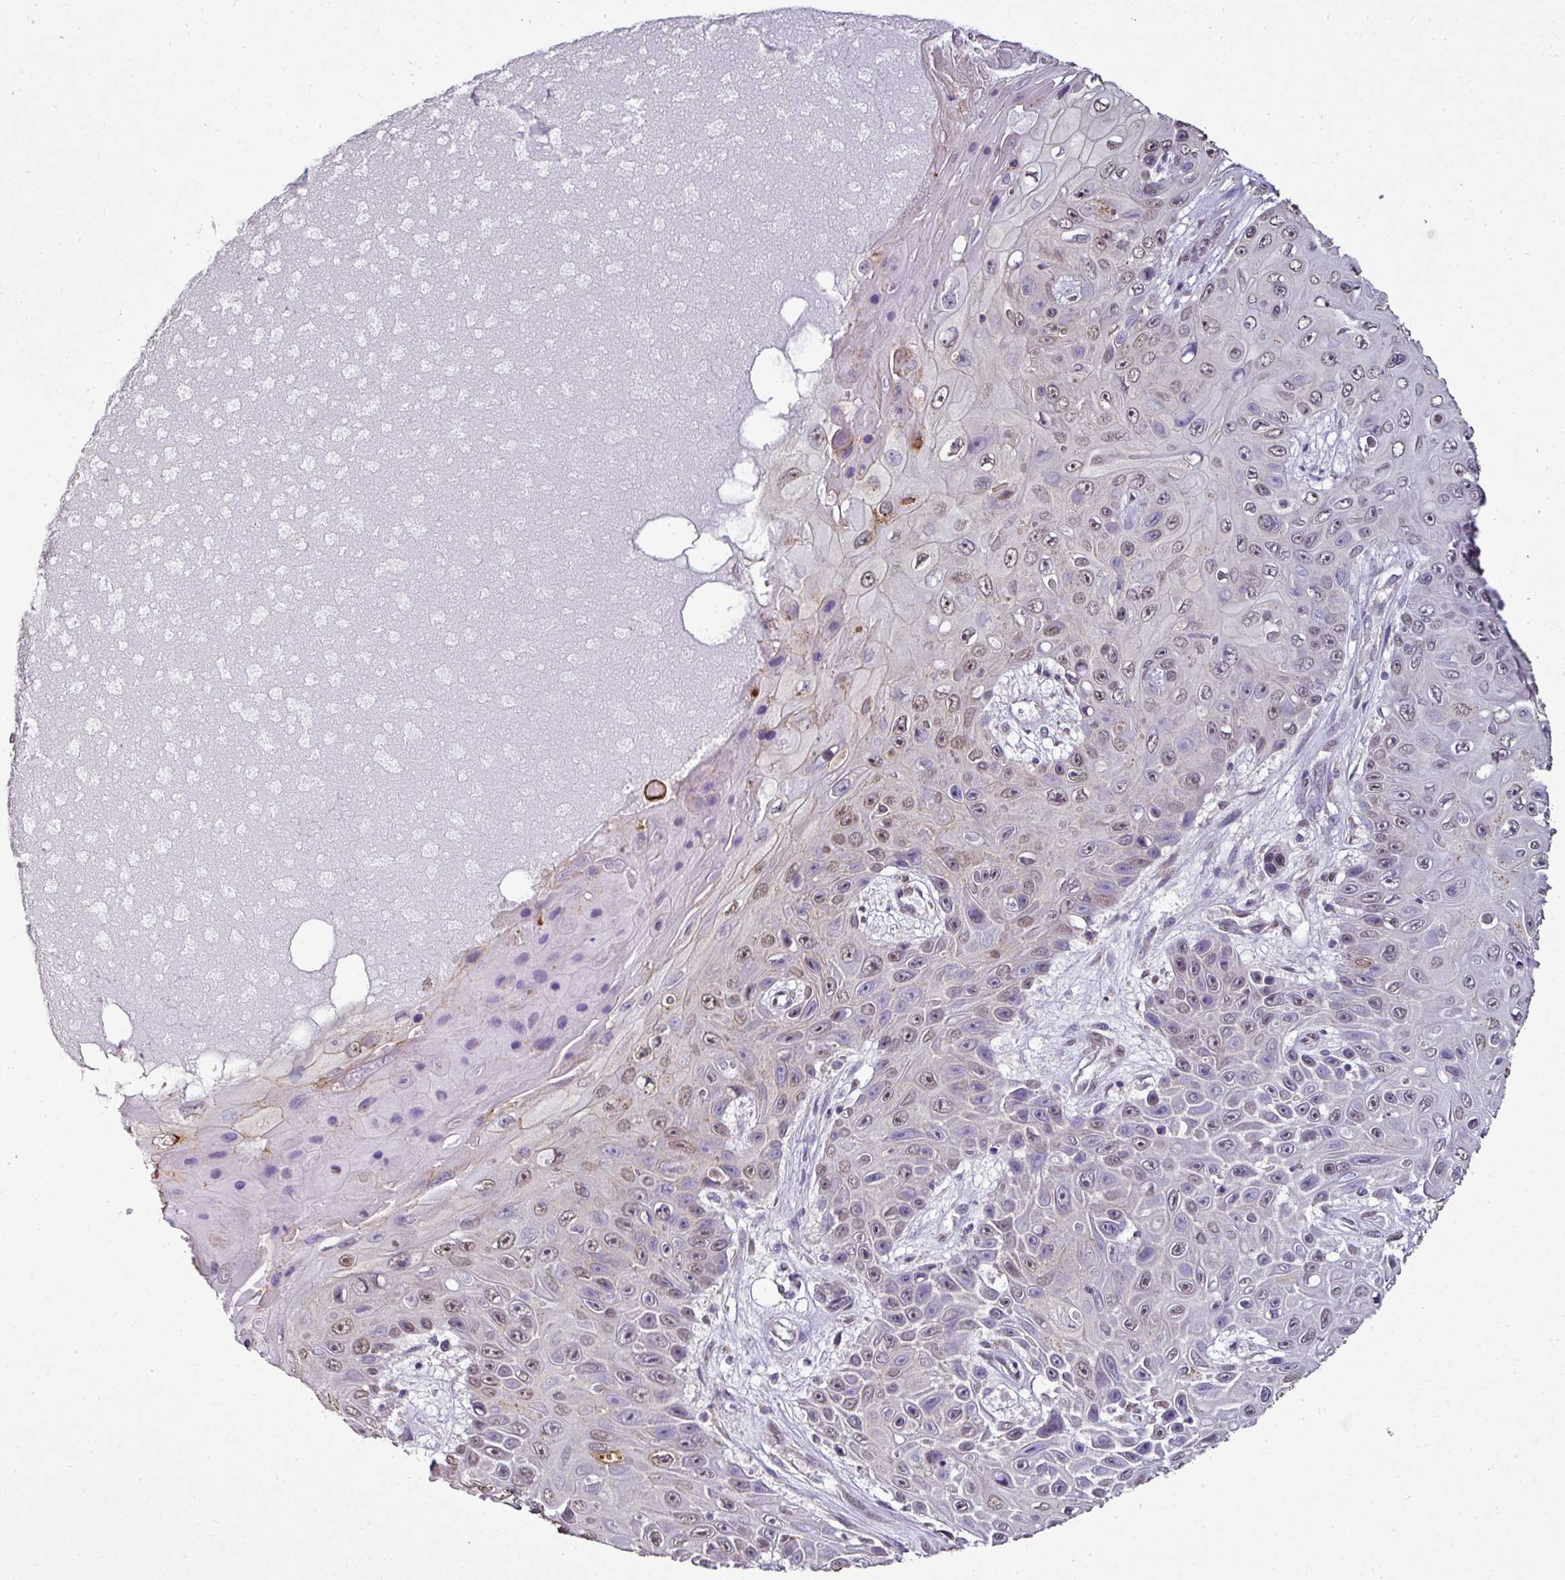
{"staining": {"intensity": "weak", "quantity": "25%-75%", "location": "nuclear"}, "tissue": "skin cancer", "cell_type": "Tumor cells", "image_type": "cancer", "snomed": [{"axis": "morphology", "description": "Squamous cell carcinoma, NOS"}, {"axis": "topography", "description": "Skin"}], "caption": "There is low levels of weak nuclear staining in tumor cells of skin cancer, as demonstrated by immunohistochemical staining (brown color).", "gene": "JPH2", "patient": {"sex": "male", "age": 82}}